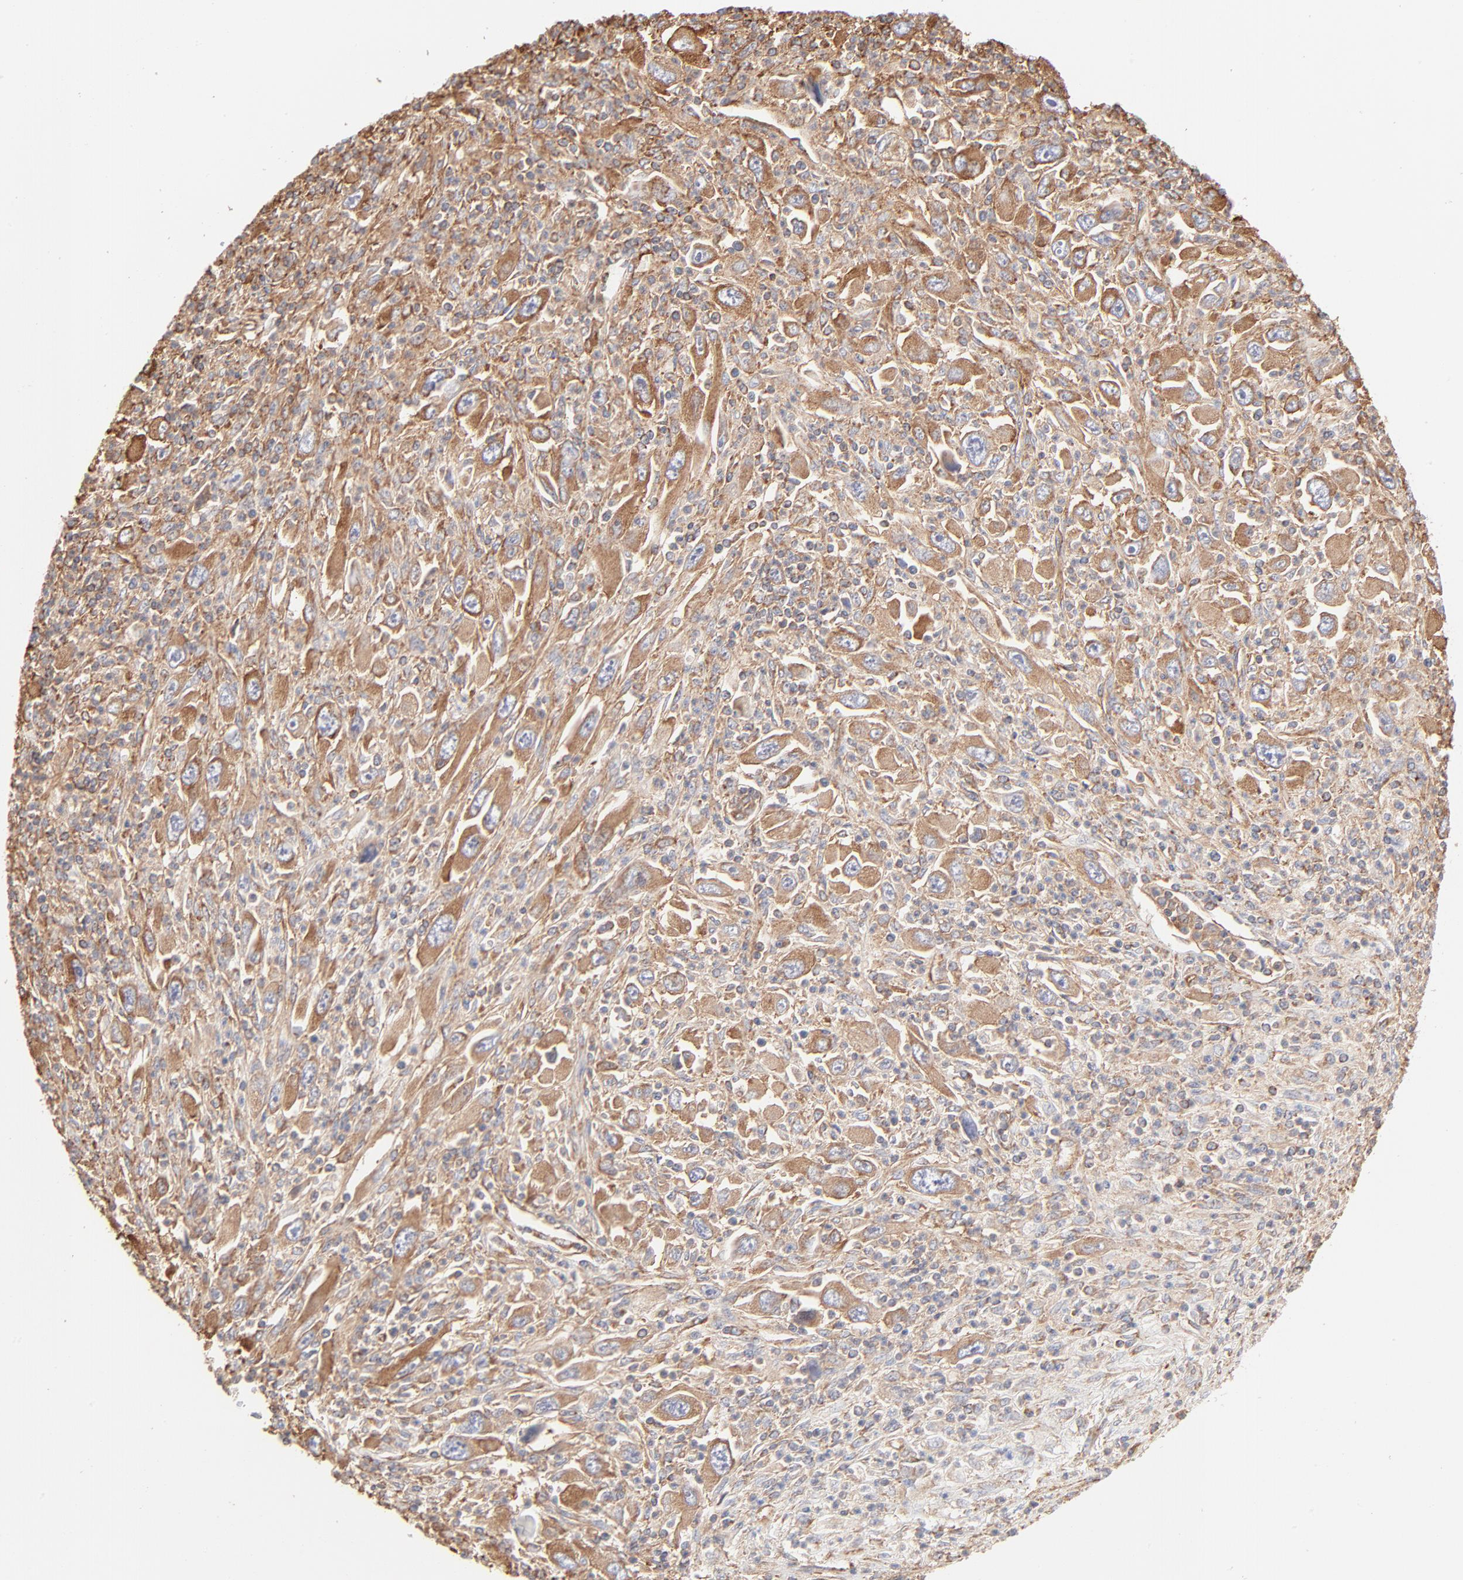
{"staining": {"intensity": "moderate", "quantity": ">75%", "location": "cytoplasmic/membranous"}, "tissue": "melanoma", "cell_type": "Tumor cells", "image_type": "cancer", "snomed": [{"axis": "morphology", "description": "Malignant melanoma, Metastatic site"}, {"axis": "topography", "description": "Skin"}], "caption": "This is an image of immunohistochemistry (IHC) staining of malignant melanoma (metastatic site), which shows moderate expression in the cytoplasmic/membranous of tumor cells.", "gene": "CLTB", "patient": {"sex": "female", "age": 56}}